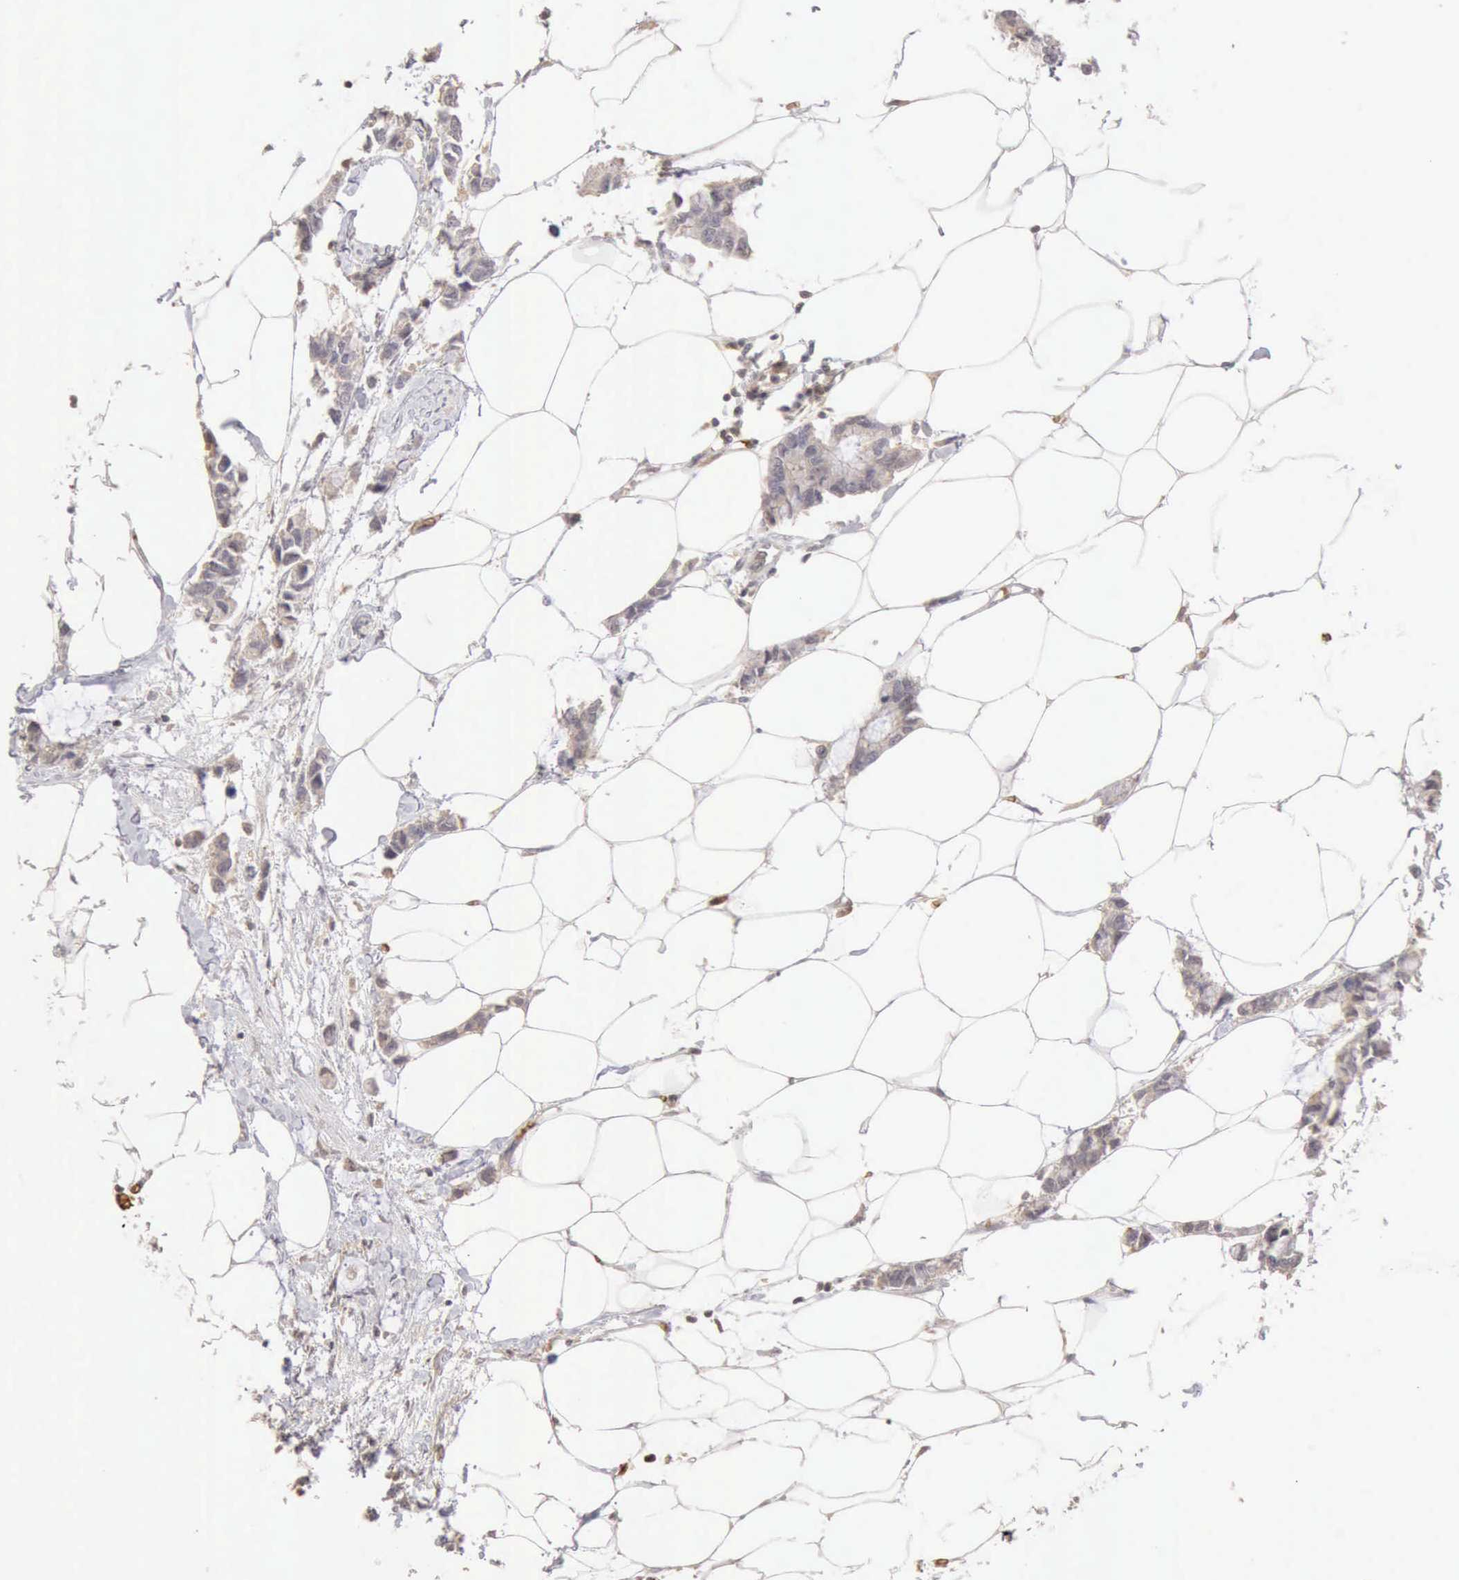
{"staining": {"intensity": "weak", "quantity": ">75%", "location": "nuclear"}, "tissue": "colorectal cancer", "cell_type": "Tumor cells", "image_type": "cancer", "snomed": [{"axis": "morphology", "description": "Normal tissue, NOS"}, {"axis": "morphology", "description": "Adenocarcinoma, NOS"}, {"axis": "topography", "description": "Colon"}, {"axis": "topography", "description": "Peripheral nerve tissue"}], "caption": "DAB (3,3'-diaminobenzidine) immunohistochemical staining of human colorectal cancer (adenocarcinoma) shows weak nuclear protein positivity in approximately >75% of tumor cells.", "gene": "CFI", "patient": {"sex": "male", "age": 14}}